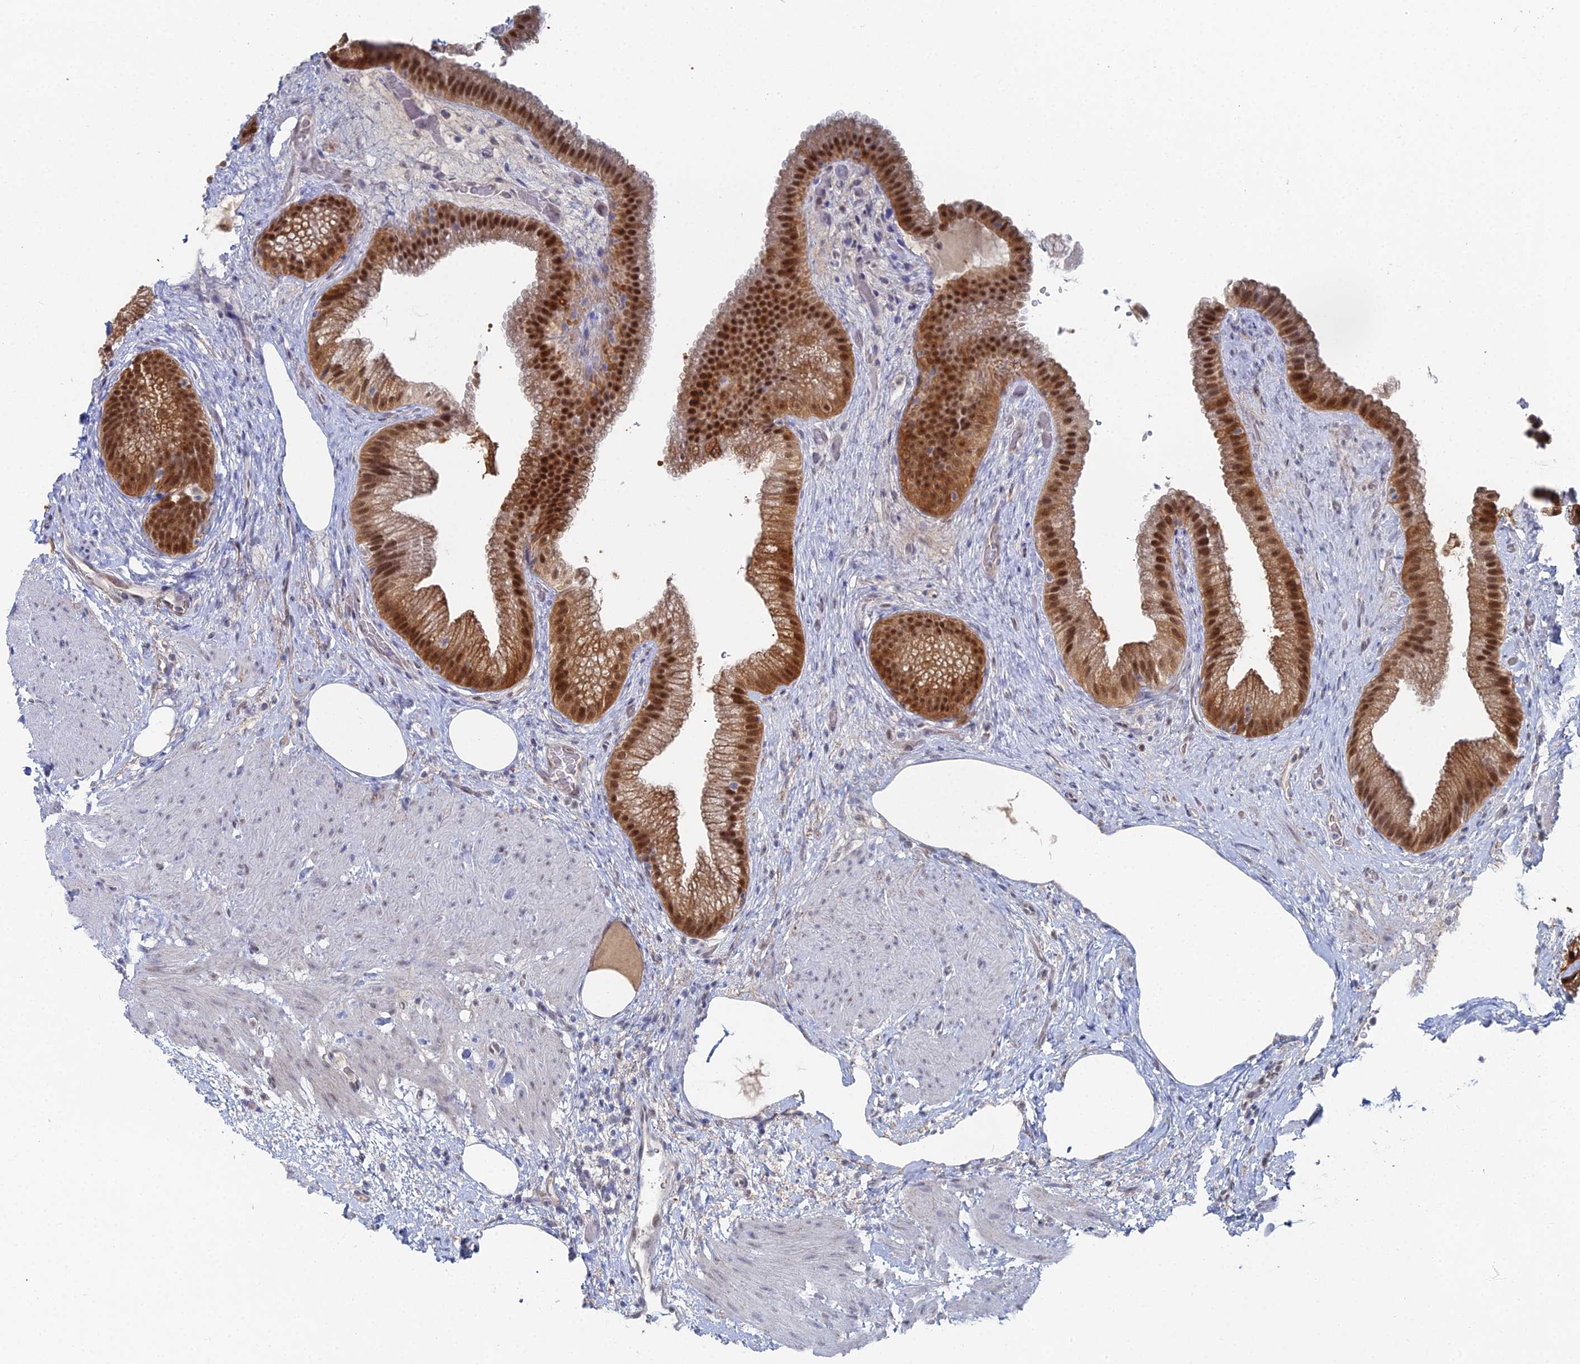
{"staining": {"intensity": "strong", "quantity": ">75%", "location": "cytoplasmic/membranous,nuclear"}, "tissue": "gallbladder", "cell_type": "Glandular cells", "image_type": "normal", "snomed": [{"axis": "morphology", "description": "Normal tissue, NOS"}, {"axis": "morphology", "description": "Inflammation, NOS"}, {"axis": "topography", "description": "Gallbladder"}], "caption": "DAB (3,3'-diaminobenzidine) immunohistochemical staining of unremarkable human gallbladder demonstrates strong cytoplasmic/membranous,nuclear protein positivity in approximately >75% of glandular cells.", "gene": "THAP4", "patient": {"sex": "male", "age": 51}}